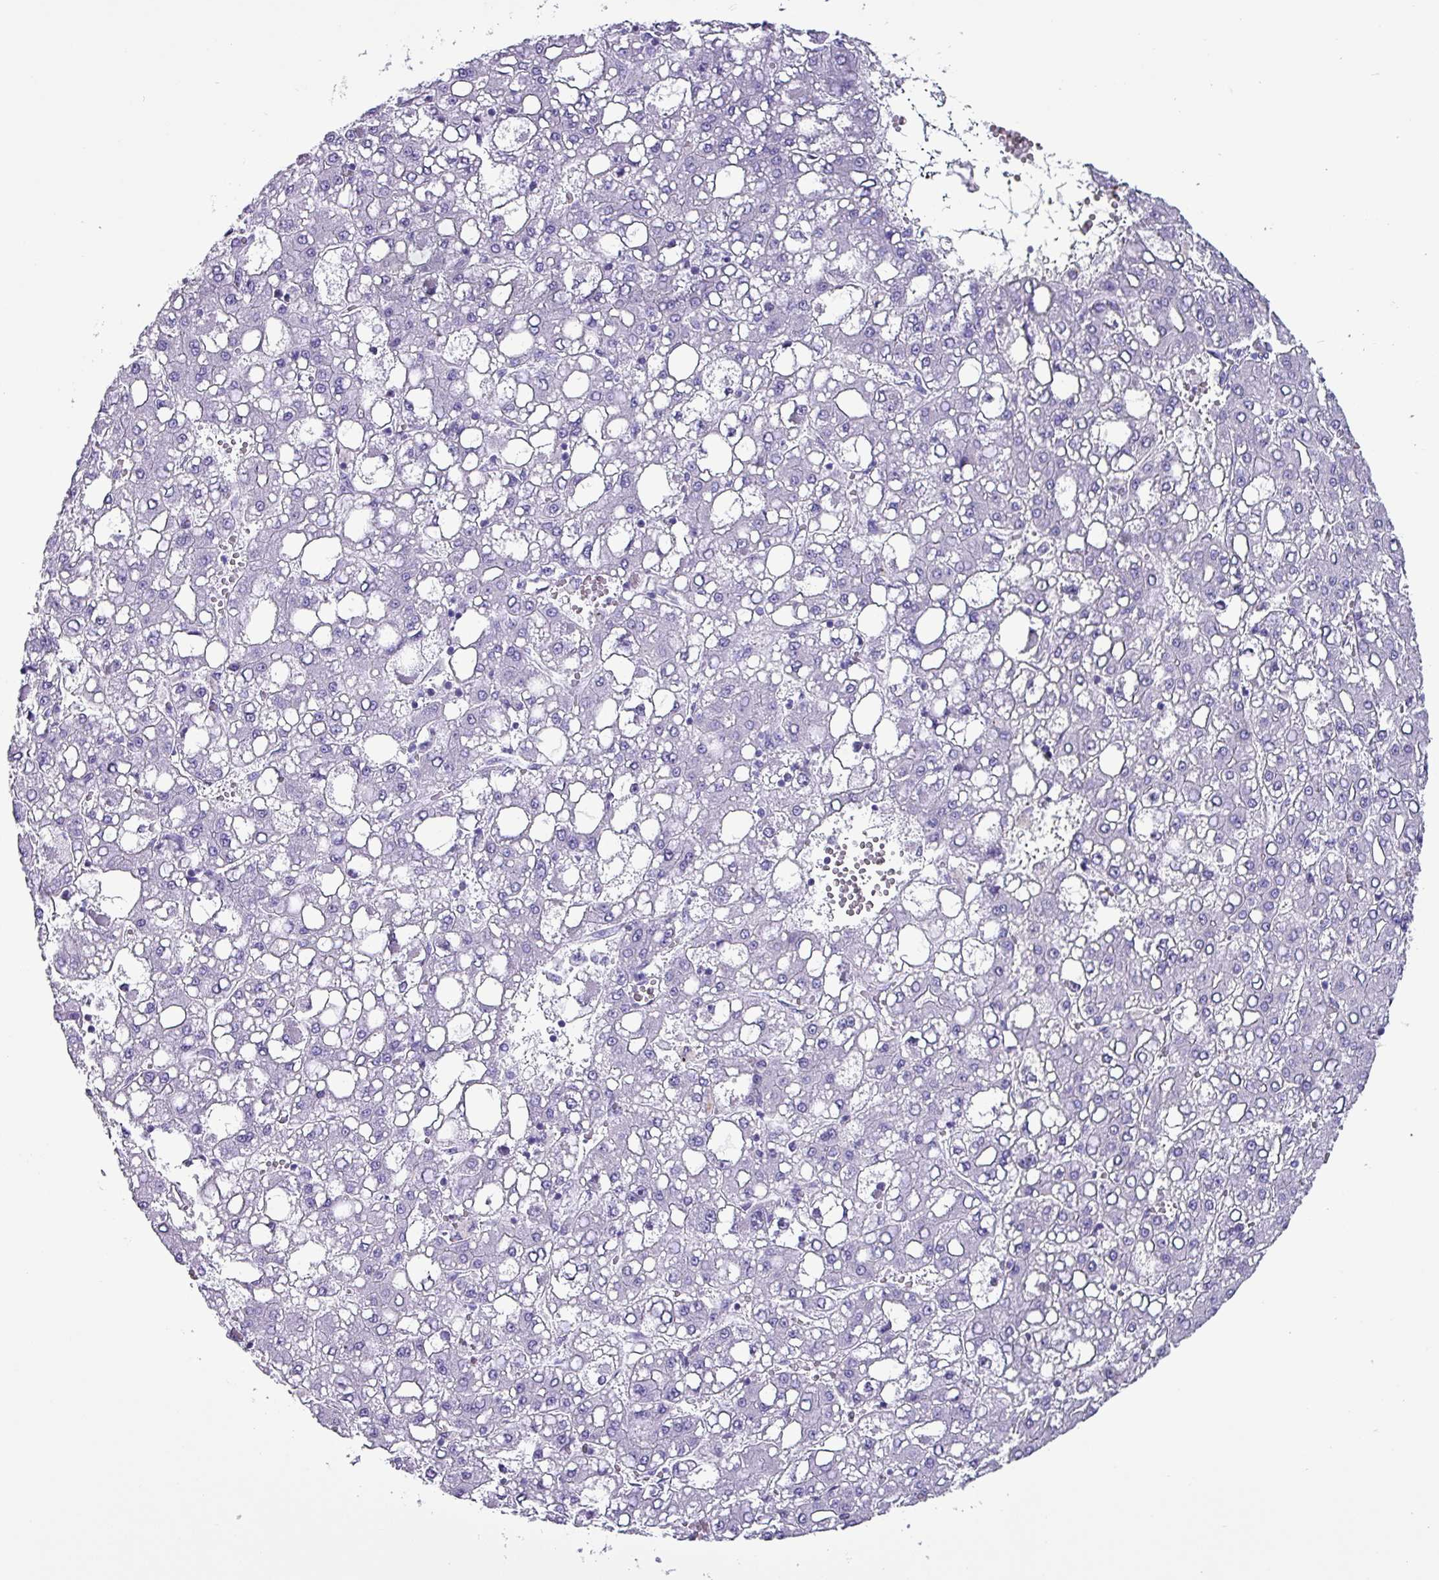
{"staining": {"intensity": "negative", "quantity": "none", "location": "none"}, "tissue": "liver cancer", "cell_type": "Tumor cells", "image_type": "cancer", "snomed": [{"axis": "morphology", "description": "Carcinoma, Hepatocellular, NOS"}, {"axis": "topography", "description": "Liver"}], "caption": "Tumor cells are negative for protein expression in human liver hepatocellular carcinoma.", "gene": "KRT6C", "patient": {"sex": "male", "age": 65}}